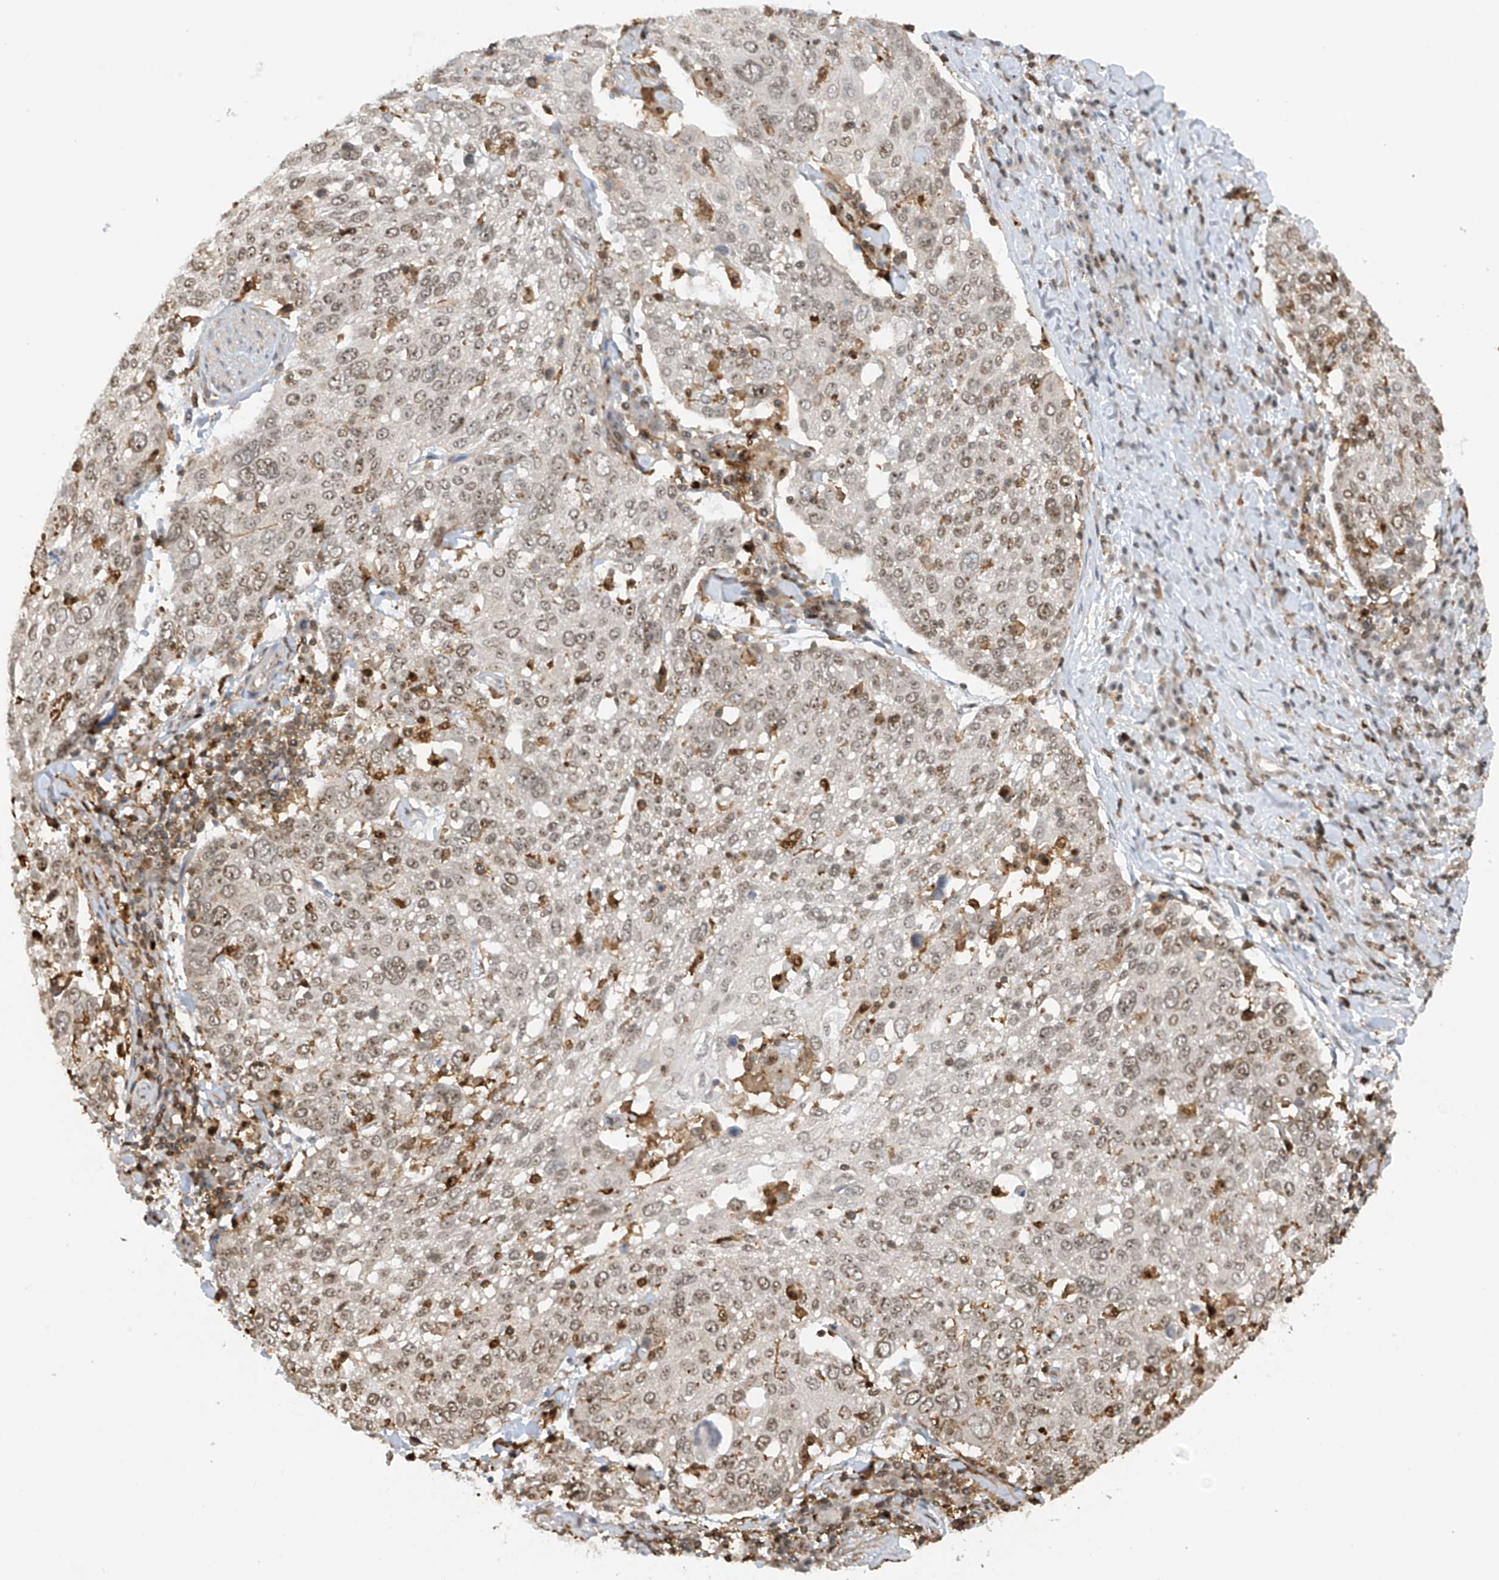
{"staining": {"intensity": "weak", "quantity": "<25%", "location": "nuclear"}, "tissue": "lung cancer", "cell_type": "Tumor cells", "image_type": "cancer", "snomed": [{"axis": "morphology", "description": "Squamous cell carcinoma, NOS"}, {"axis": "topography", "description": "Lung"}], "caption": "This is an immunohistochemistry image of human squamous cell carcinoma (lung). There is no staining in tumor cells.", "gene": "REPIN1", "patient": {"sex": "male", "age": 65}}